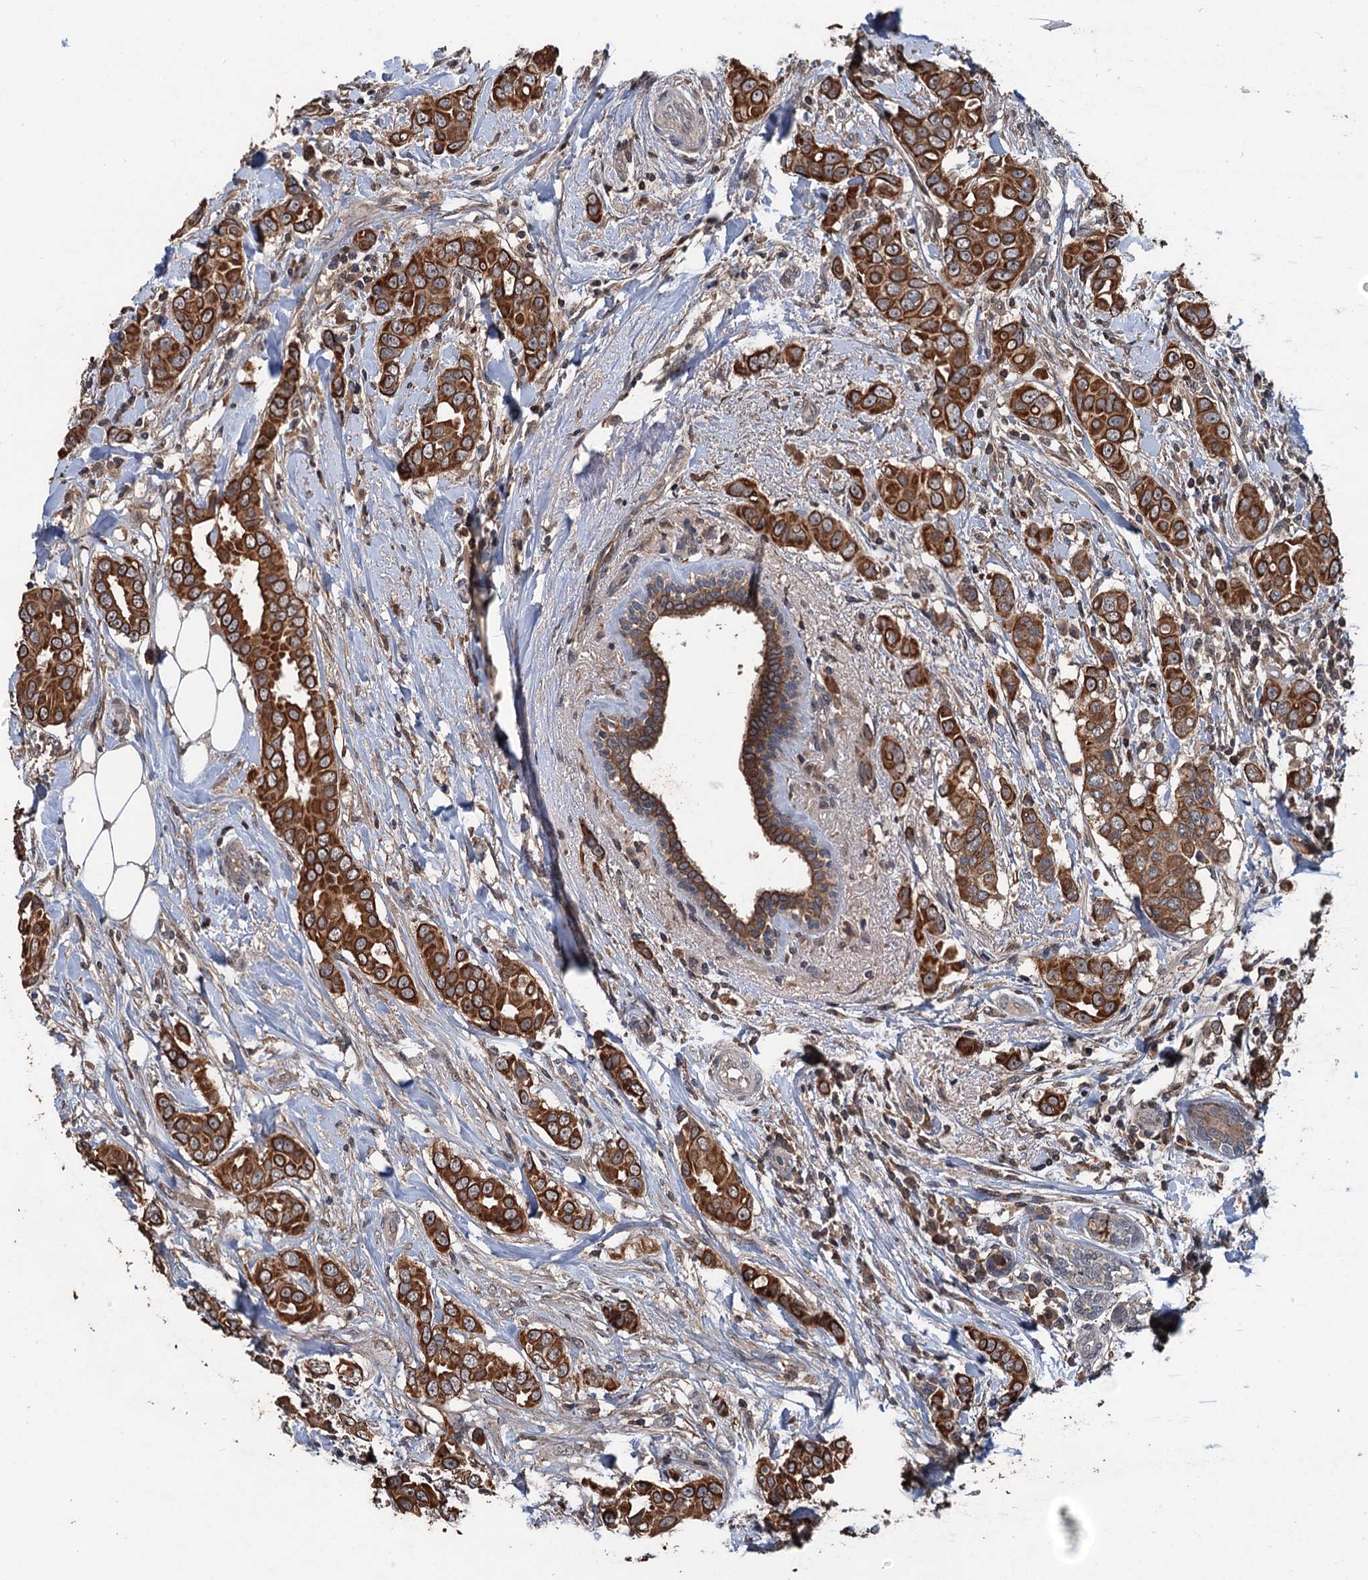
{"staining": {"intensity": "strong", "quantity": ">75%", "location": "cytoplasmic/membranous"}, "tissue": "breast cancer", "cell_type": "Tumor cells", "image_type": "cancer", "snomed": [{"axis": "morphology", "description": "Lobular carcinoma"}, {"axis": "topography", "description": "Breast"}], "caption": "IHC histopathology image of neoplastic tissue: lobular carcinoma (breast) stained using immunohistochemistry displays high levels of strong protein expression localized specifically in the cytoplasmic/membranous of tumor cells, appearing as a cytoplasmic/membranous brown color.", "gene": "ZNF438", "patient": {"sex": "female", "age": 51}}